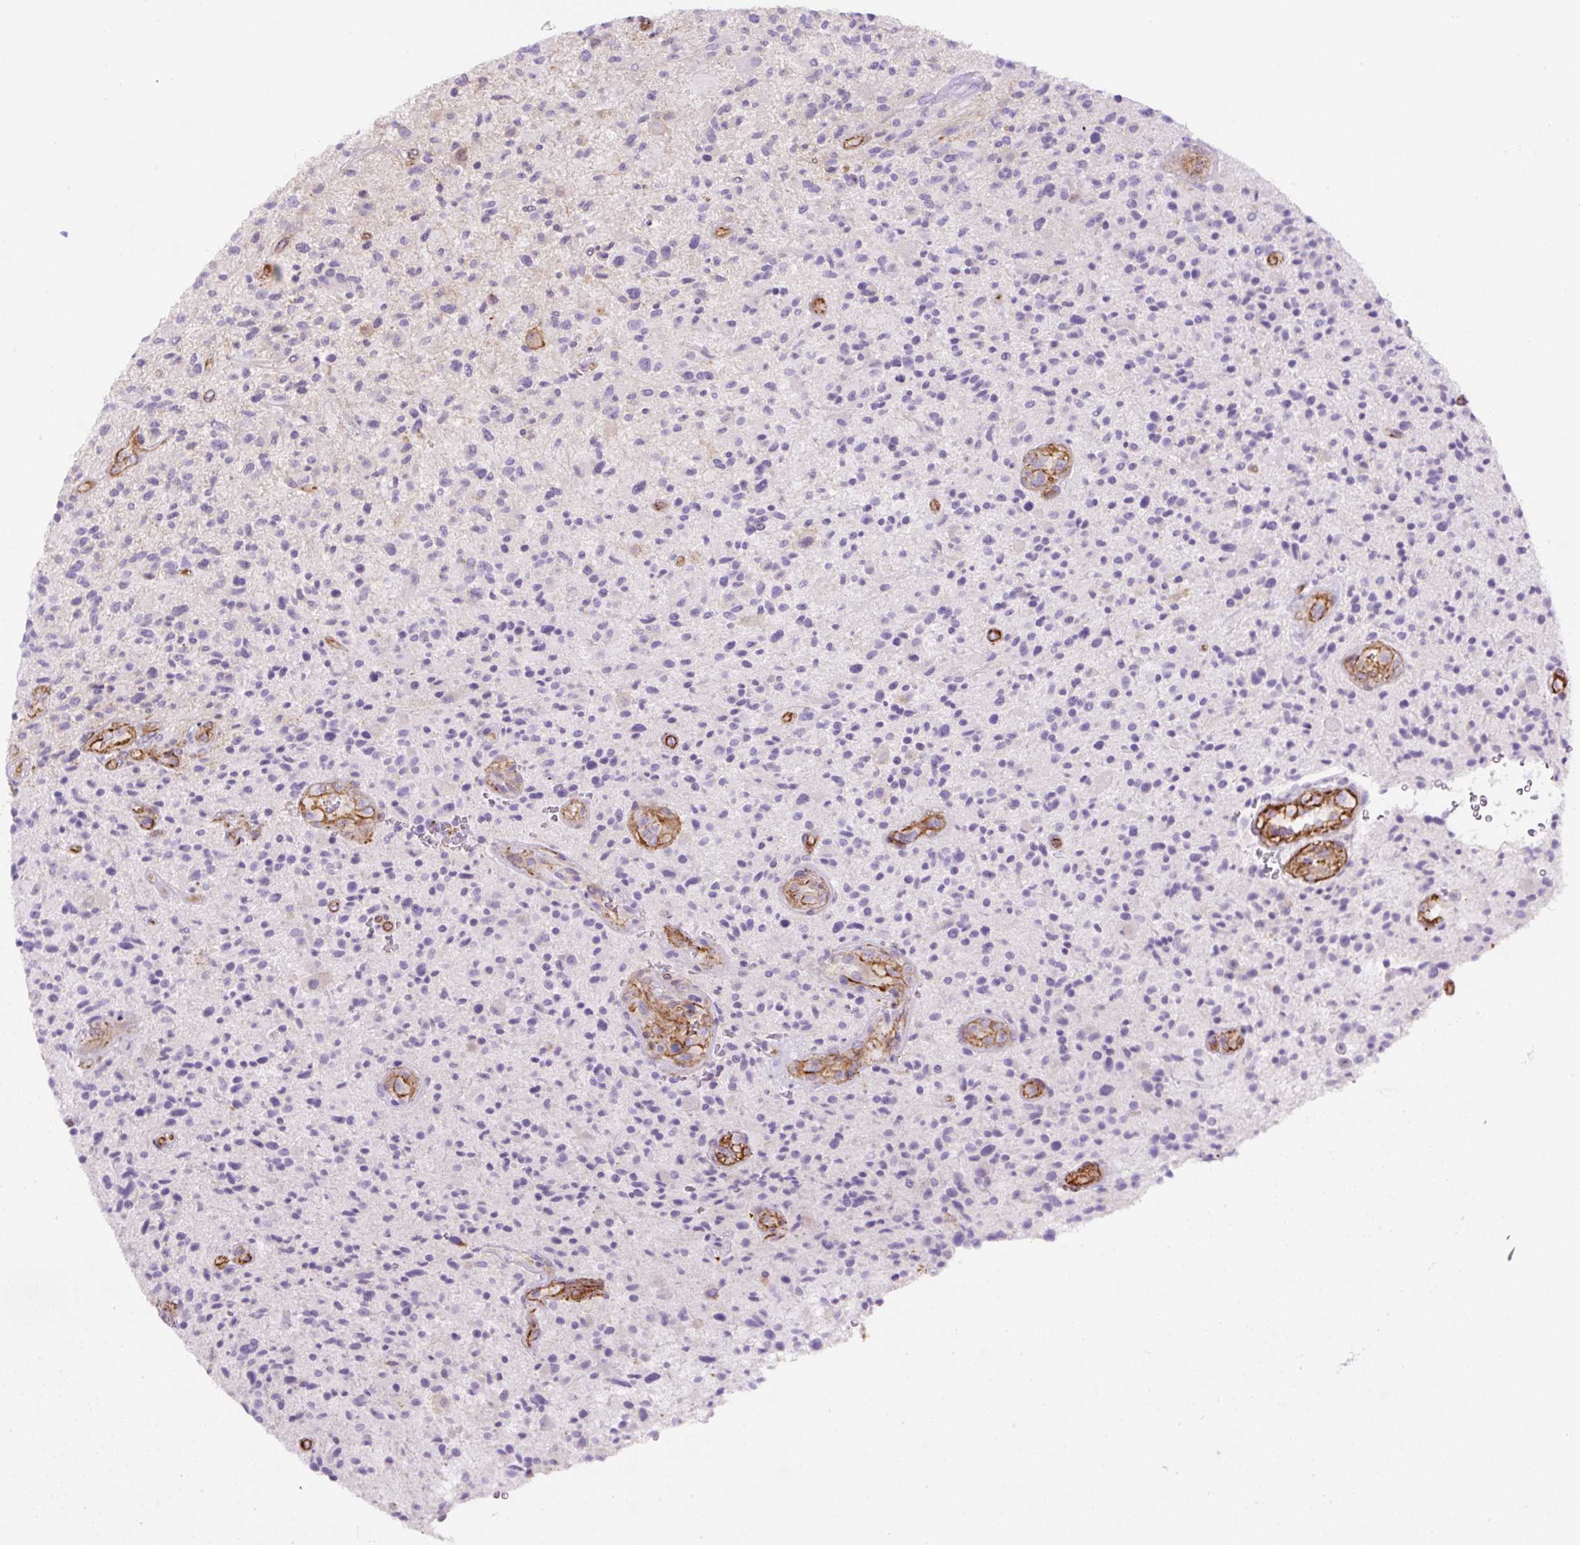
{"staining": {"intensity": "negative", "quantity": "none", "location": "none"}, "tissue": "glioma", "cell_type": "Tumor cells", "image_type": "cancer", "snomed": [{"axis": "morphology", "description": "Glioma, malignant, High grade"}, {"axis": "topography", "description": "Brain"}], "caption": "Human malignant glioma (high-grade) stained for a protein using immunohistochemistry (IHC) exhibits no positivity in tumor cells.", "gene": "B3GALT5", "patient": {"sex": "male", "age": 47}}